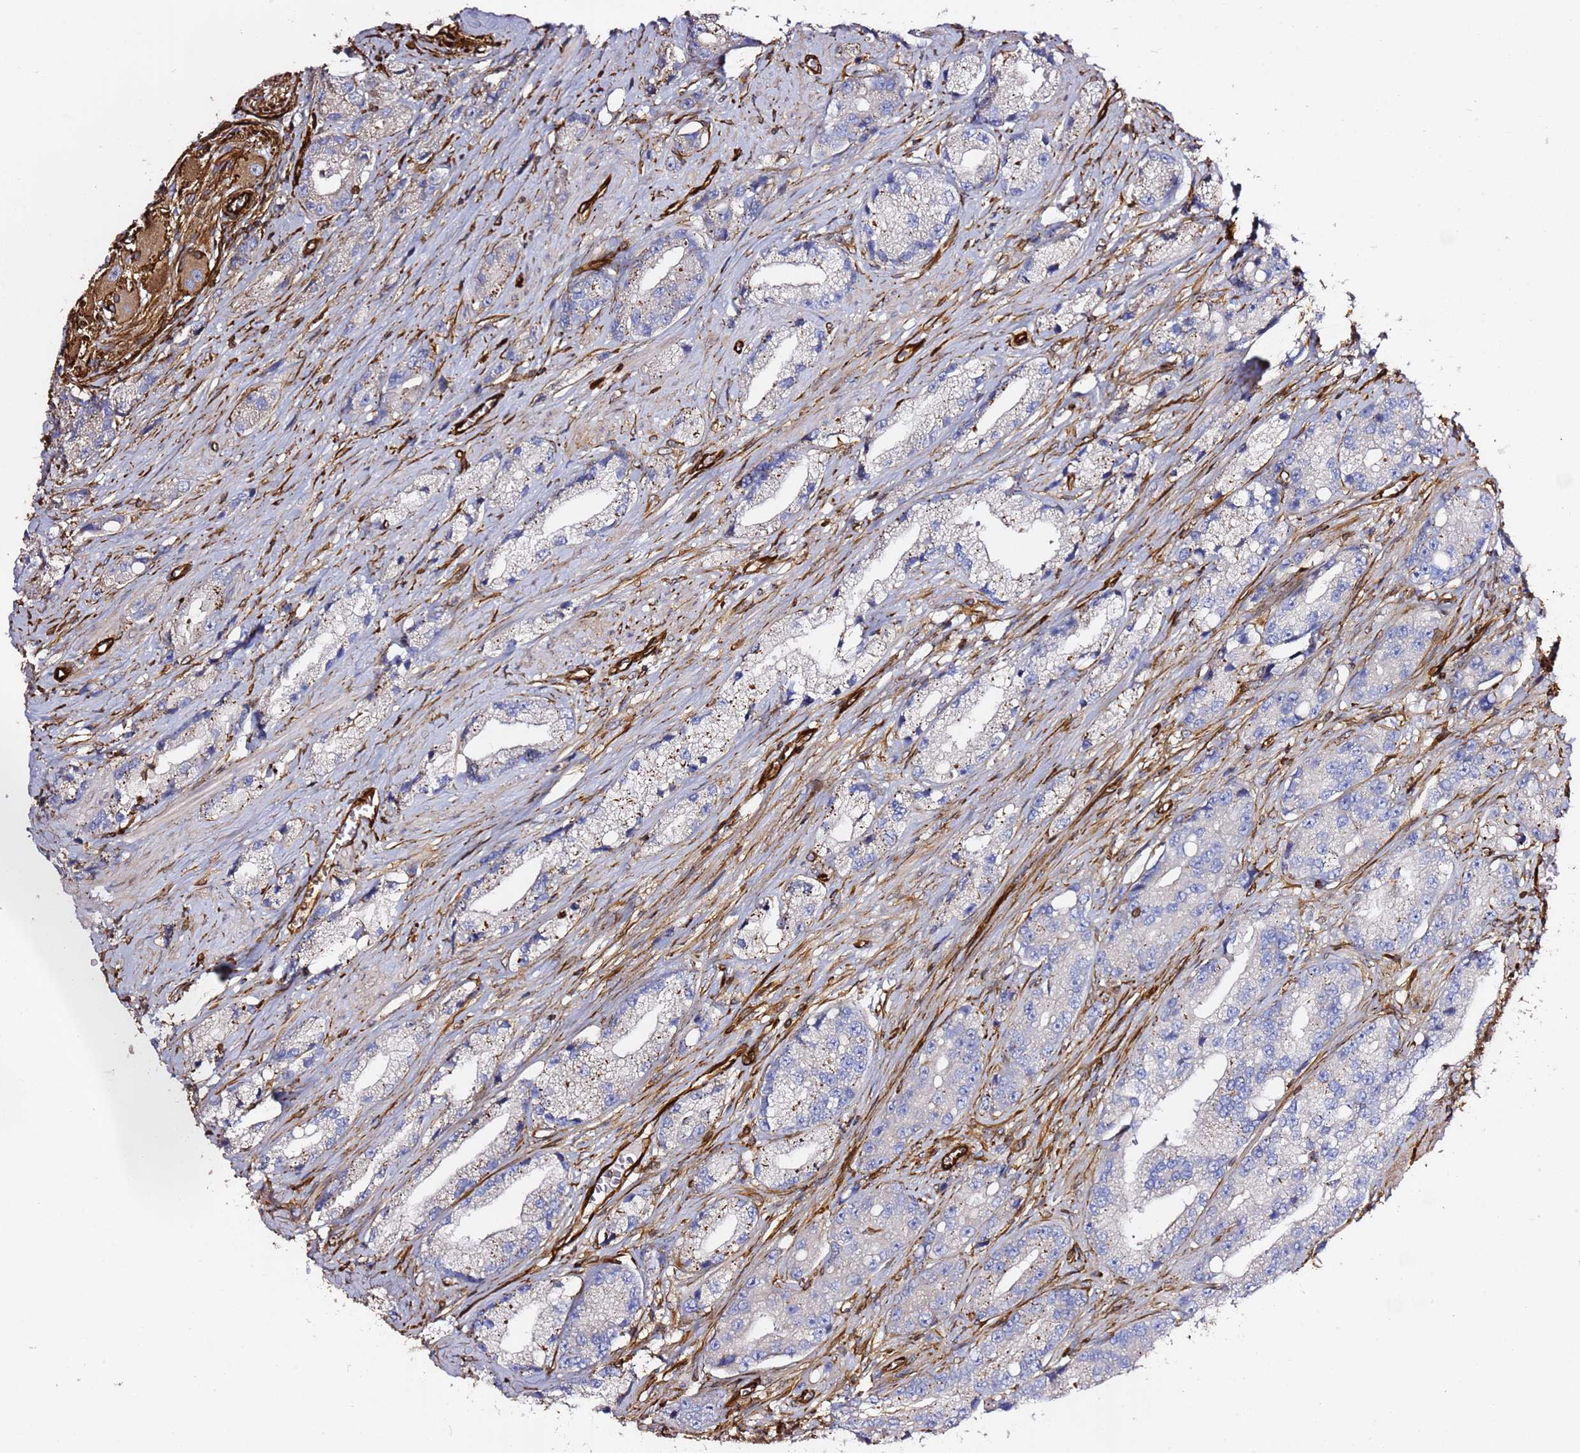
{"staining": {"intensity": "moderate", "quantity": "<25%", "location": "cytoplasmic/membranous"}, "tissue": "prostate cancer", "cell_type": "Tumor cells", "image_type": "cancer", "snomed": [{"axis": "morphology", "description": "Adenocarcinoma, High grade"}, {"axis": "topography", "description": "Prostate"}], "caption": "Human prostate high-grade adenocarcinoma stained with a protein marker reveals moderate staining in tumor cells.", "gene": "MRGPRE", "patient": {"sex": "male", "age": 74}}